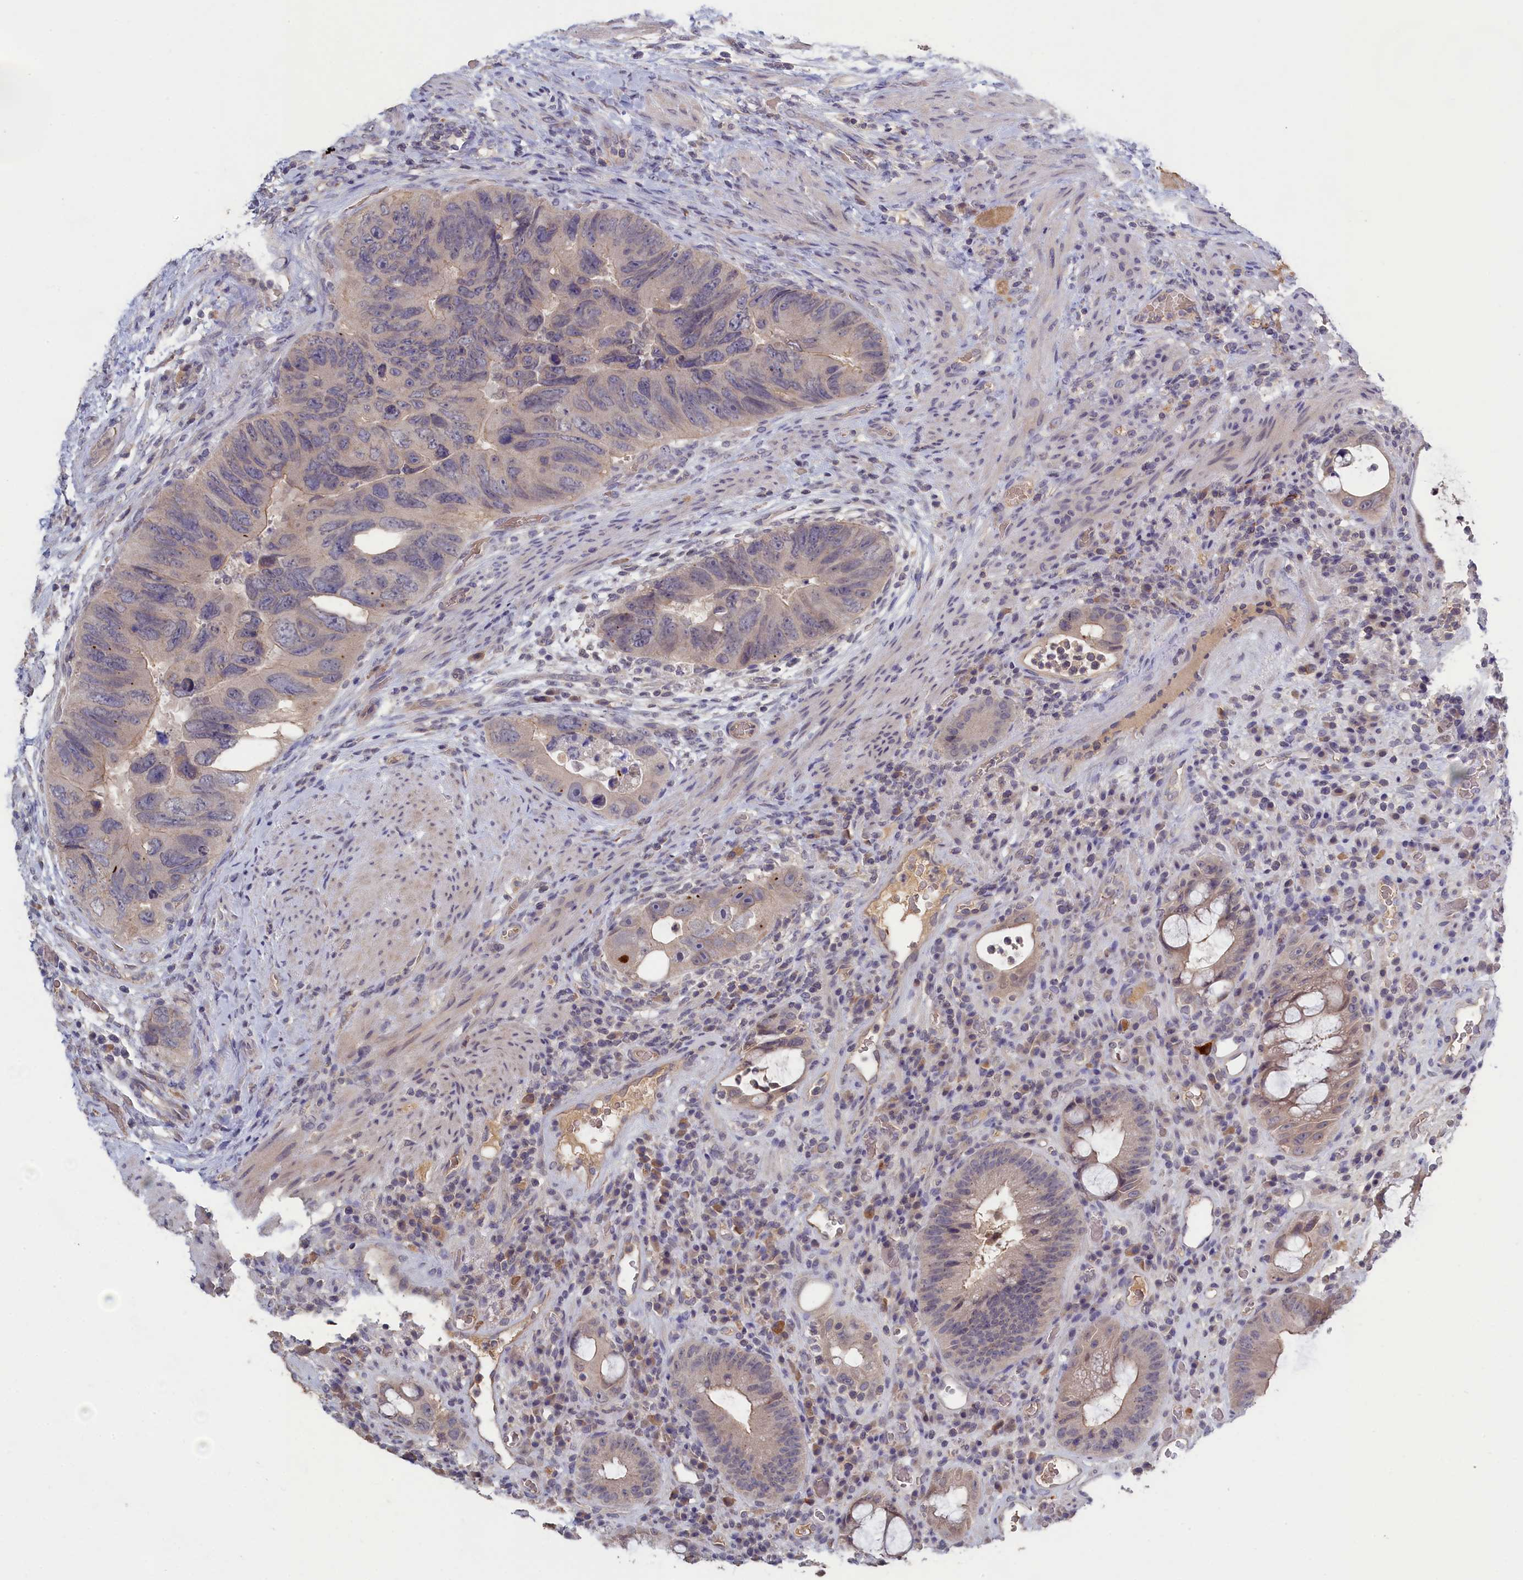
{"staining": {"intensity": "weak", "quantity": "<25%", "location": "cytoplasmic/membranous"}, "tissue": "colorectal cancer", "cell_type": "Tumor cells", "image_type": "cancer", "snomed": [{"axis": "morphology", "description": "Adenocarcinoma, NOS"}, {"axis": "topography", "description": "Rectum"}], "caption": "Protein analysis of colorectal adenocarcinoma demonstrates no significant staining in tumor cells. The staining was performed using DAB (3,3'-diaminobenzidine) to visualize the protein expression in brown, while the nuclei were stained in blue with hematoxylin (Magnification: 20x).", "gene": "CELF5", "patient": {"sex": "male", "age": 59}}